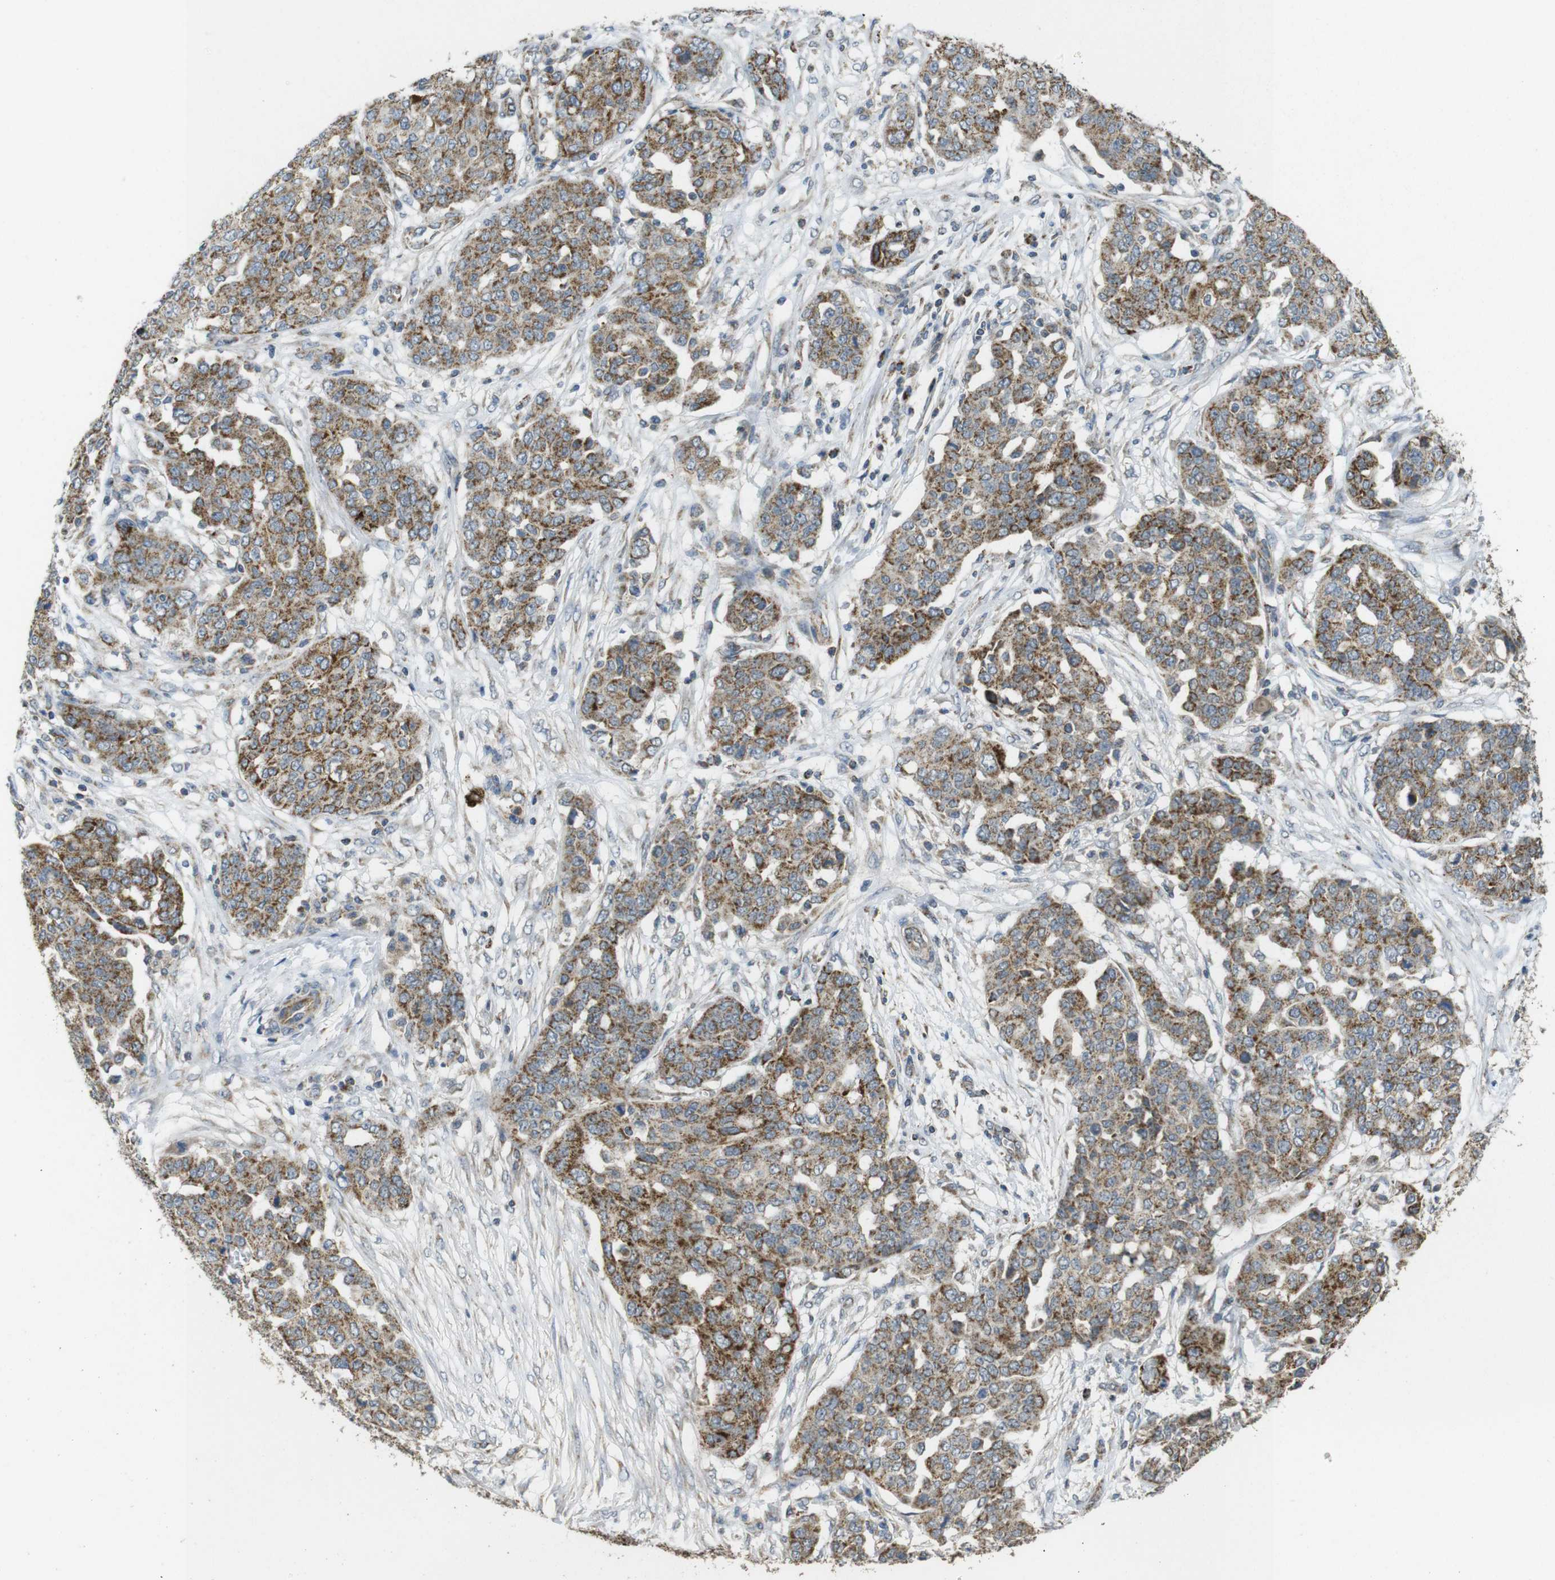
{"staining": {"intensity": "moderate", "quantity": ">75%", "location": "cytoplasmic/membranous"}, "tissue": "ovarian cancer", "cell_type": "Tumor cells", "image_type": "cancer", "snomed": [{"axis": "morphology", "description": "Cystadenocarcinoma, serous, NOS"}, {"axis": "topography", "description": "Soft tissue"}, {"axis": "topography", "description": "Ovary"}], "caption": "Serous cystadenocarcinoma (ovarian) stained with a protein marker displays moderate staining in tumor cells.", "gene": "CALHM2", "patient": {"sex": "female", "age": 57}}